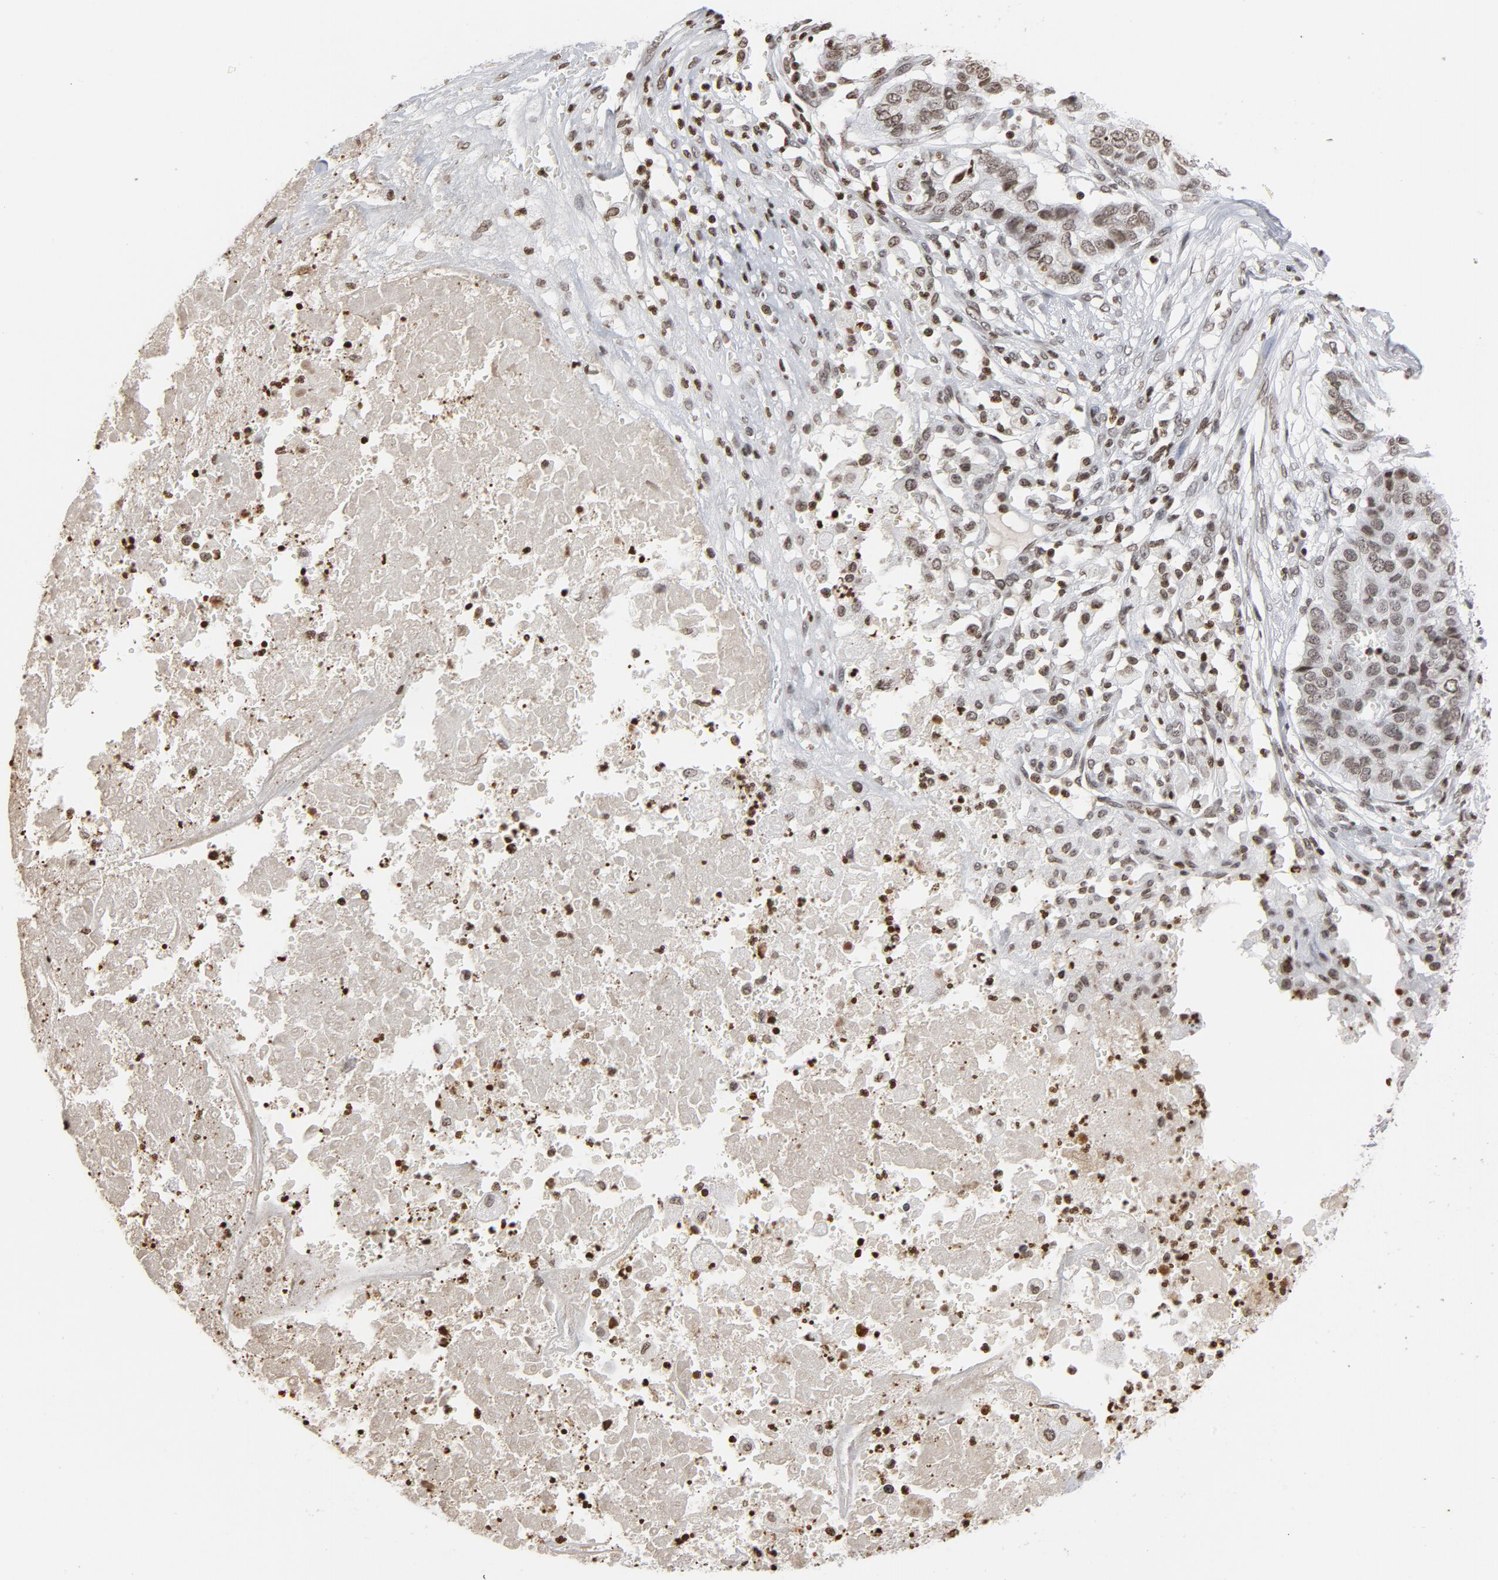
{"staining": {"intensity": "weak", "quantity": ">75%", "location": "nuclear"}, "tissue": "pancreatic cancer", "cell_type": "Tumor cells", "image_type": "cancer", "snomed": [{"axis": "morphology", "description": "Adenocarcinoma, NOS"}, {"axis": "topography", "description": "Pancreas"}], "caption": "A high-resolution histopathology image shows immunohistochemistry (IHC) staining of pancreatic cancer, which reveals weak nuclear positivity in approximately >75% of tumor cells.", "gene": "H2AC12", "patient": {"sex": "male", "age": 50}}